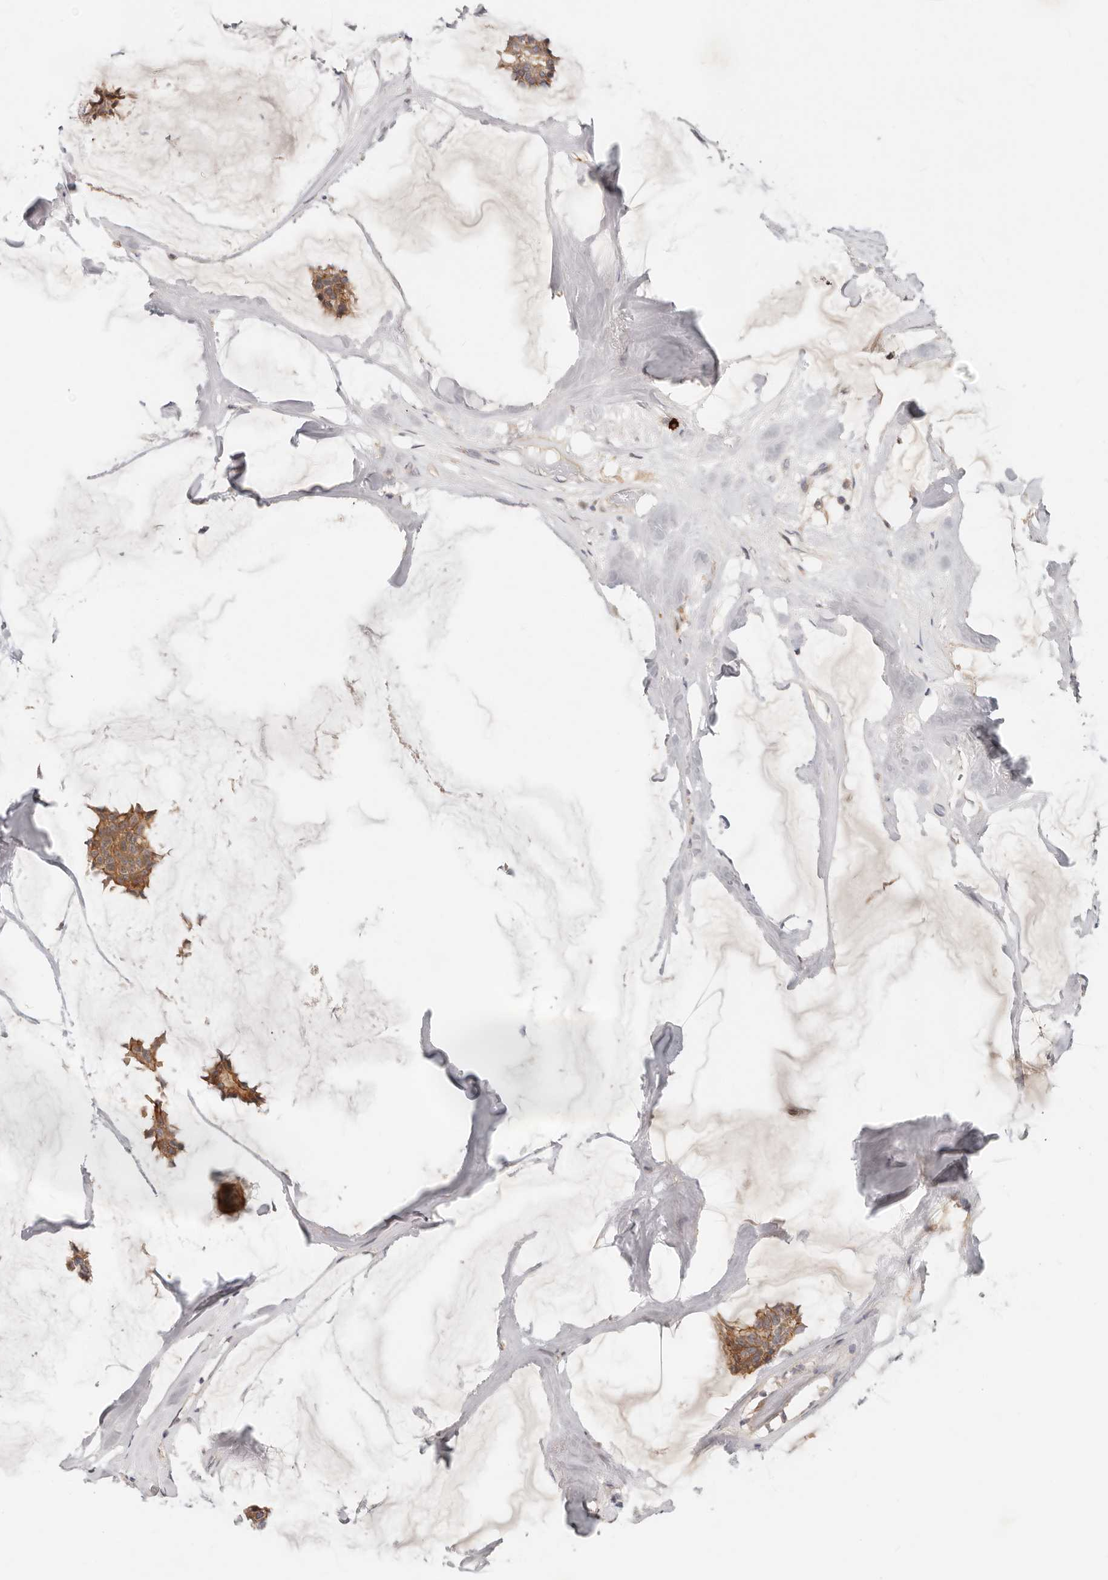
{"staining": {"intensity": "moderate", "quantity": ">75%", "location": "cytoplasmic/membranous"}, "tissue": "breast cancer", "cell_type": "Tumor cells", "image_type": "cancer", "snomed": [{"axis": "morphology", "description": "Duct carcinoma"}, {"axis": "topography", "description": "Breast"}], "caption": "About >75% of tumor cells in breast cancer demonstrate moderate cytoplasmic/membranous protein expression as visualized by brown immunohistochemical staining.", "gene": "ZRANB1", "patient": {"sex": "female", "age": 93}}